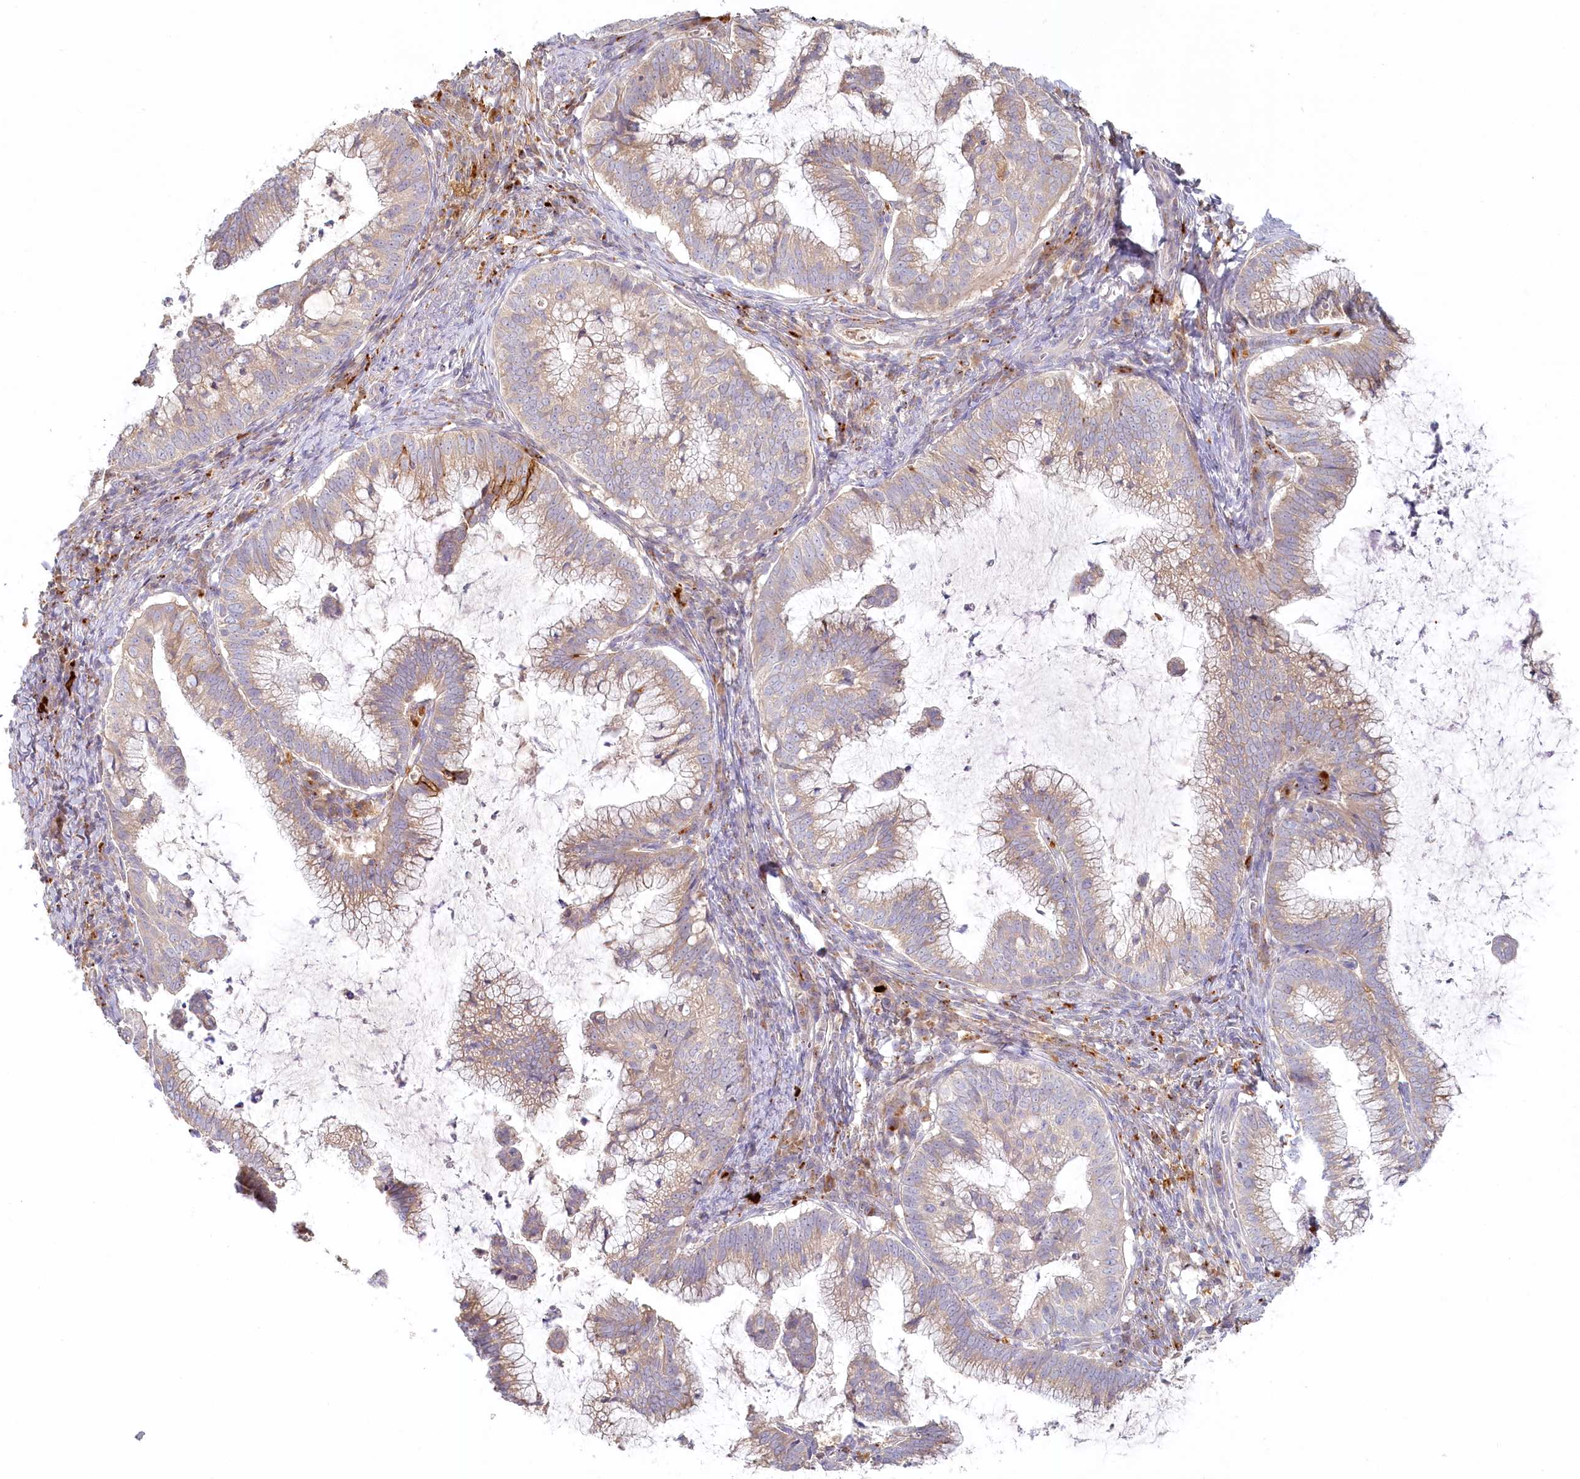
{"staining": {"intensity": "weak", "quantity": "25%-75%", "location": "cytoplasmic/membranous"}, "tissue": "cervical cancer", "cell_type": "Tumor cells", "image_type": "cancer", "snomed": [{"axis": "morphology", "description": "Adenocarcinoma, NOS"}, {"axis": "topography", "description": "Cervix"}], "caption": "About 25%-75% of tumor cells in cervical cancer display weak cytoplasmic/membranous protein positivity as visualized by brown immunohistochemical staining.", "gene": "VSIG1", "patient": {"sex": "female", "age": 36}}